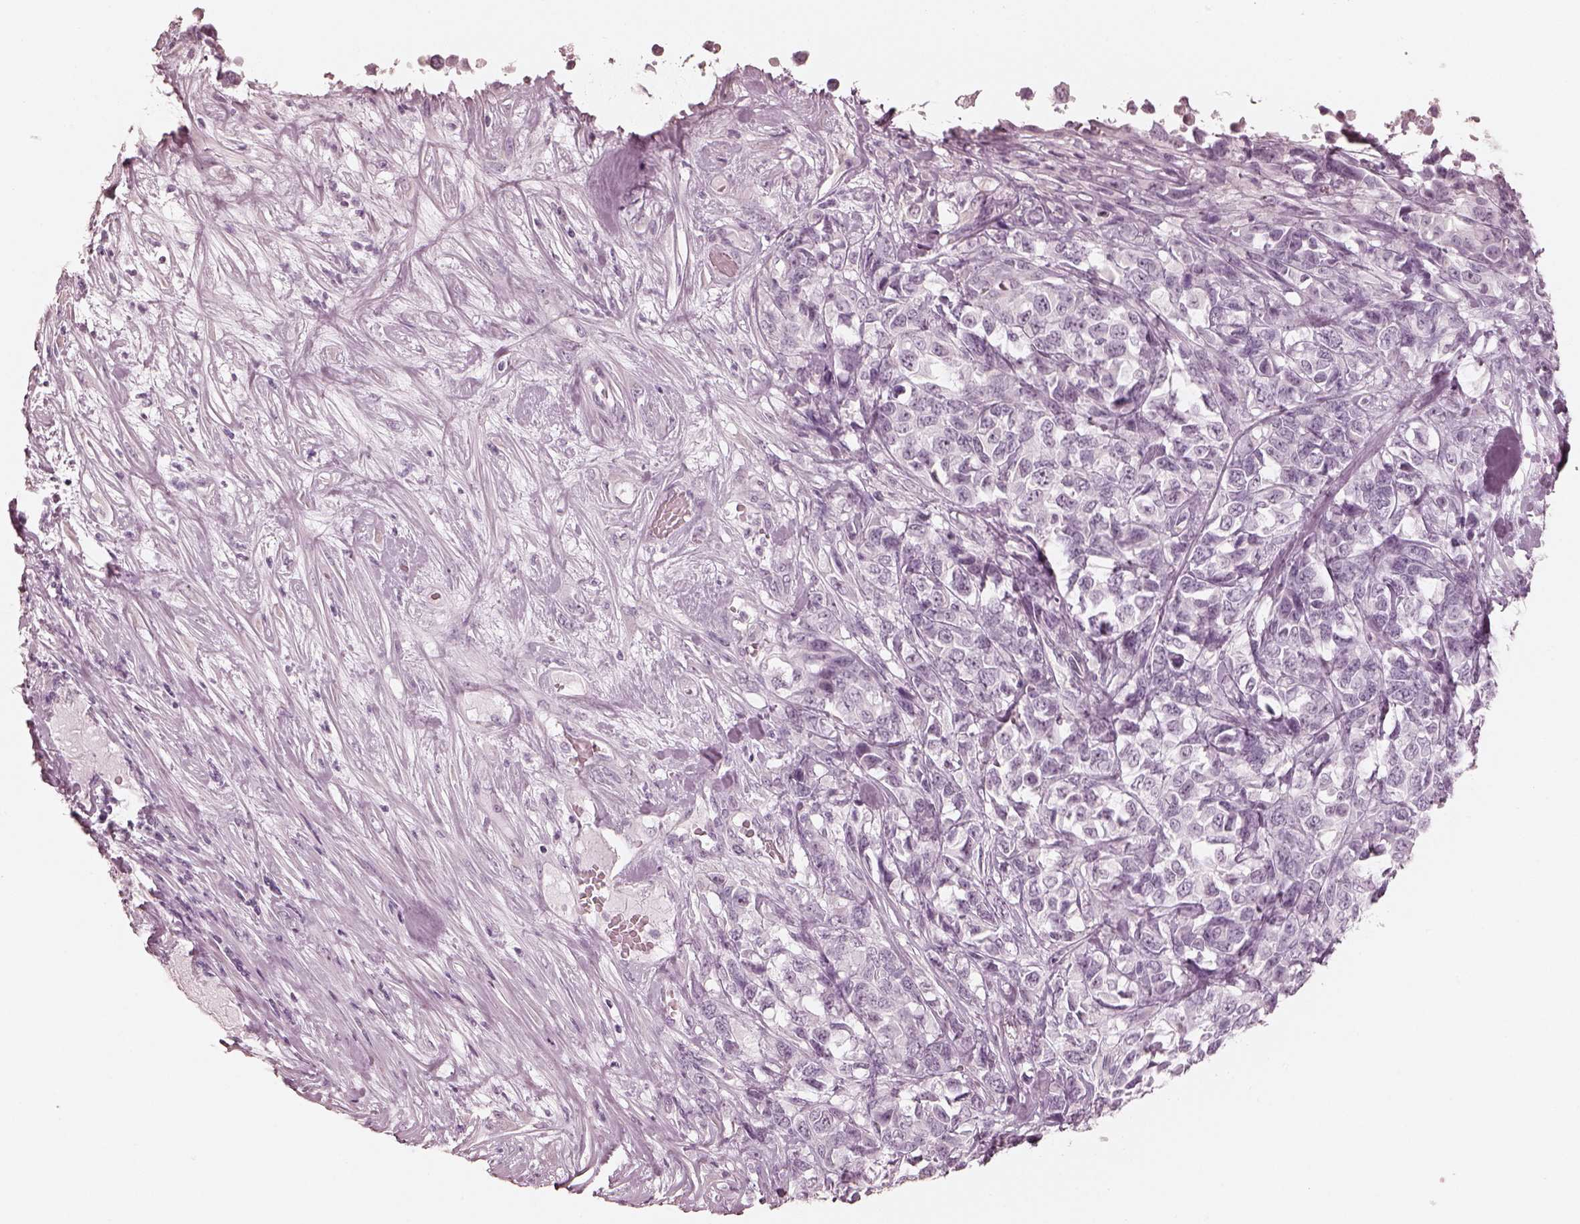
{"staining": {"intensity": "negative", "quantity": "none", "location": "none"}, "tissue": "melanoma", "cell_type": "Tumor cells", "image_type": "cancer", "snomed": [{"axis": "morphology", "description": "Malignant melanoma, Metastatic site"}, {"axis": "topography", "description": "Skin"}], "caption": "The photomicrograph exhibits no significant positivity in tumor cells of melanoma.", "gene": "CALR3", "patient": {"sex": "male", "age": 84}}